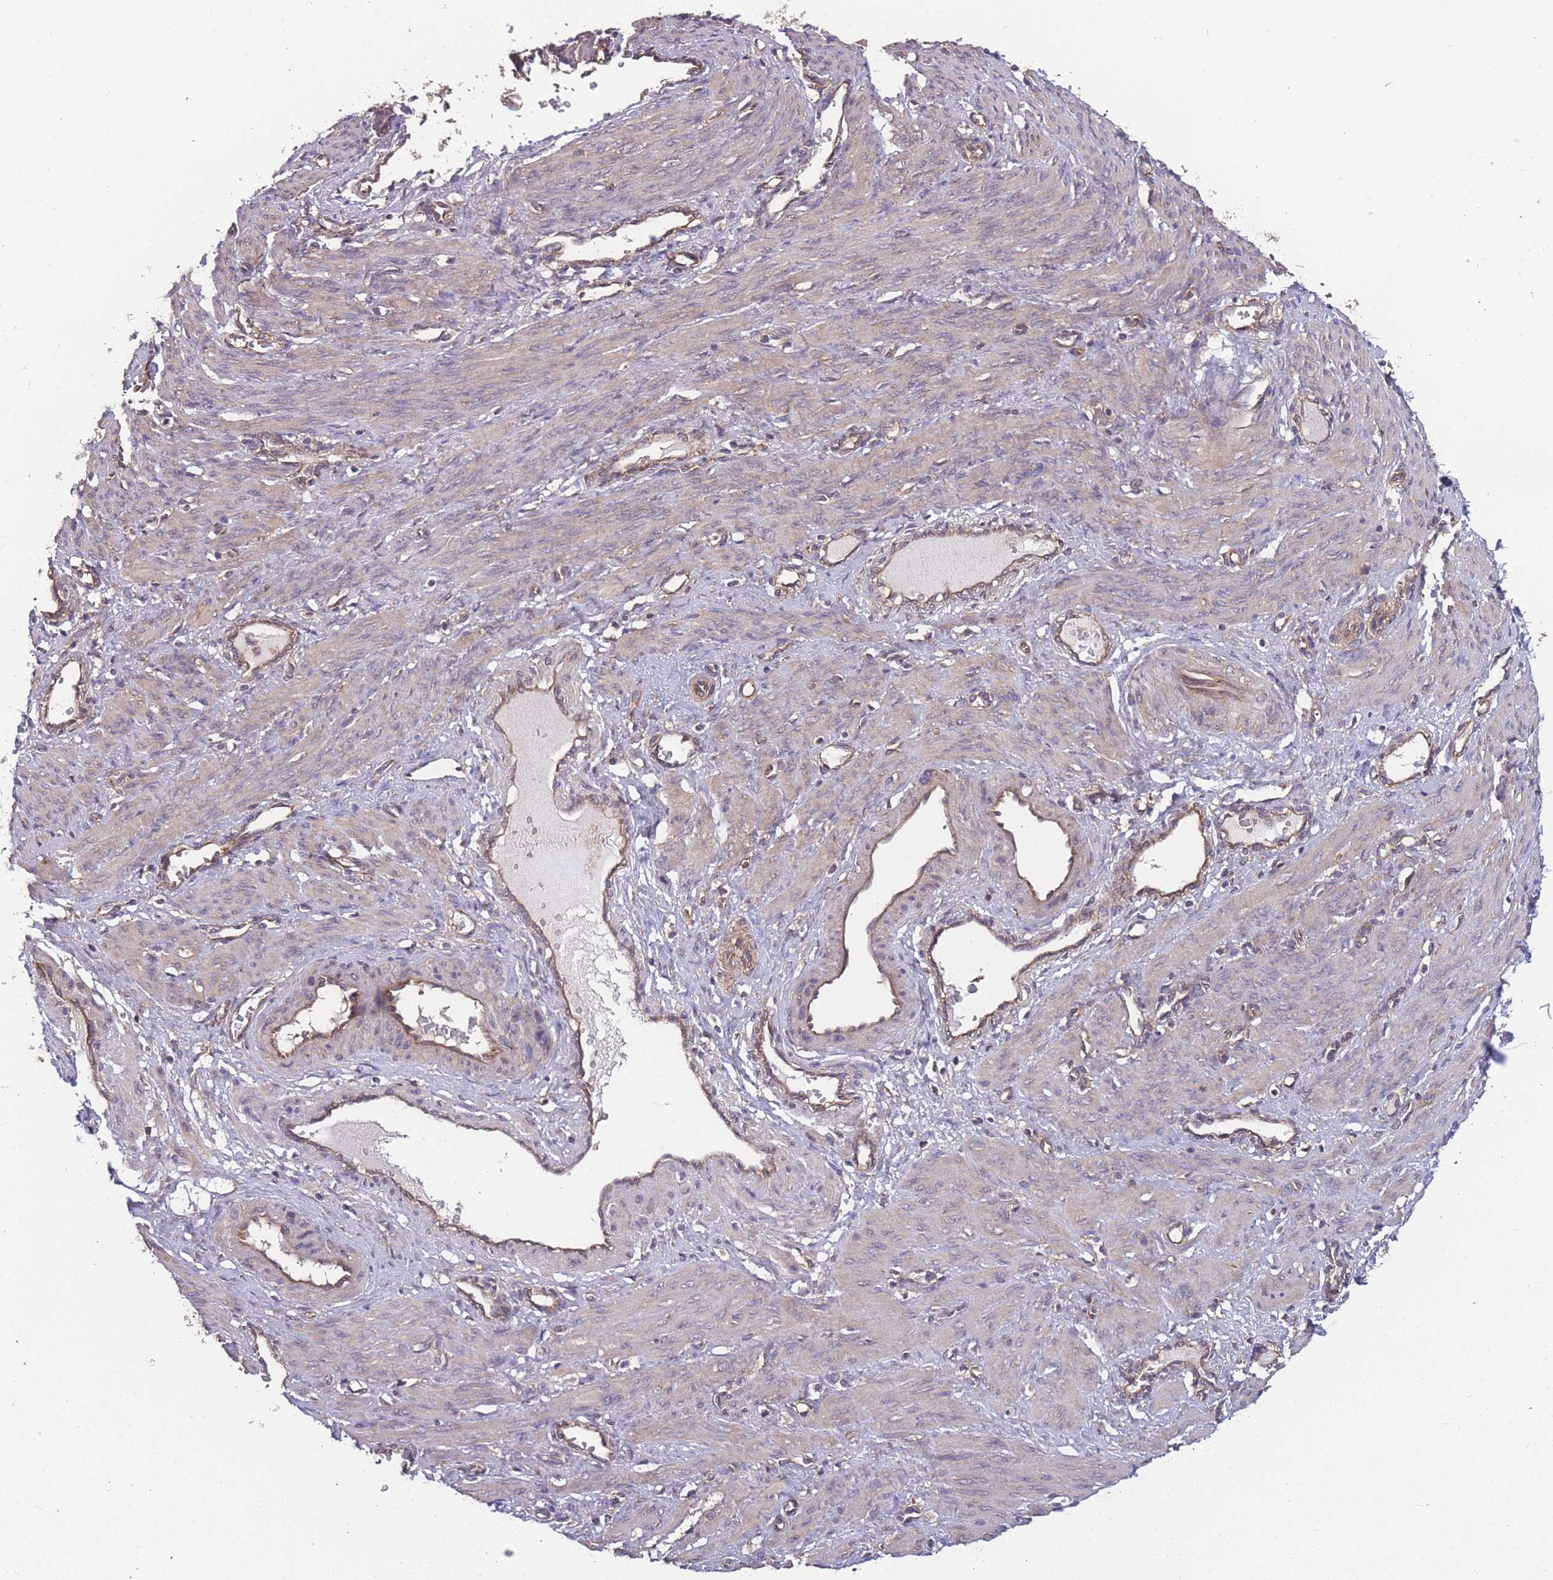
{"staining": {"intensity": "negative", "quantity": "none", "location": "none"}, "tissue": "smooth muscle", "cell_type": "Smooth muscle cells", "image_type": "normal", "snomed": [{"axis": "morphology", "description": "Normal tissue, NOS"}, {"axis": "topography", "description": "Endometrium"}], "caption": "High power microscopy image of an immunohistochemistry micrograph of benign smooth muscle, revealing no significant staining in smooth muscle cells.", "gene": "ZPR1", "patient": {"sex": "female", "age": 33}}